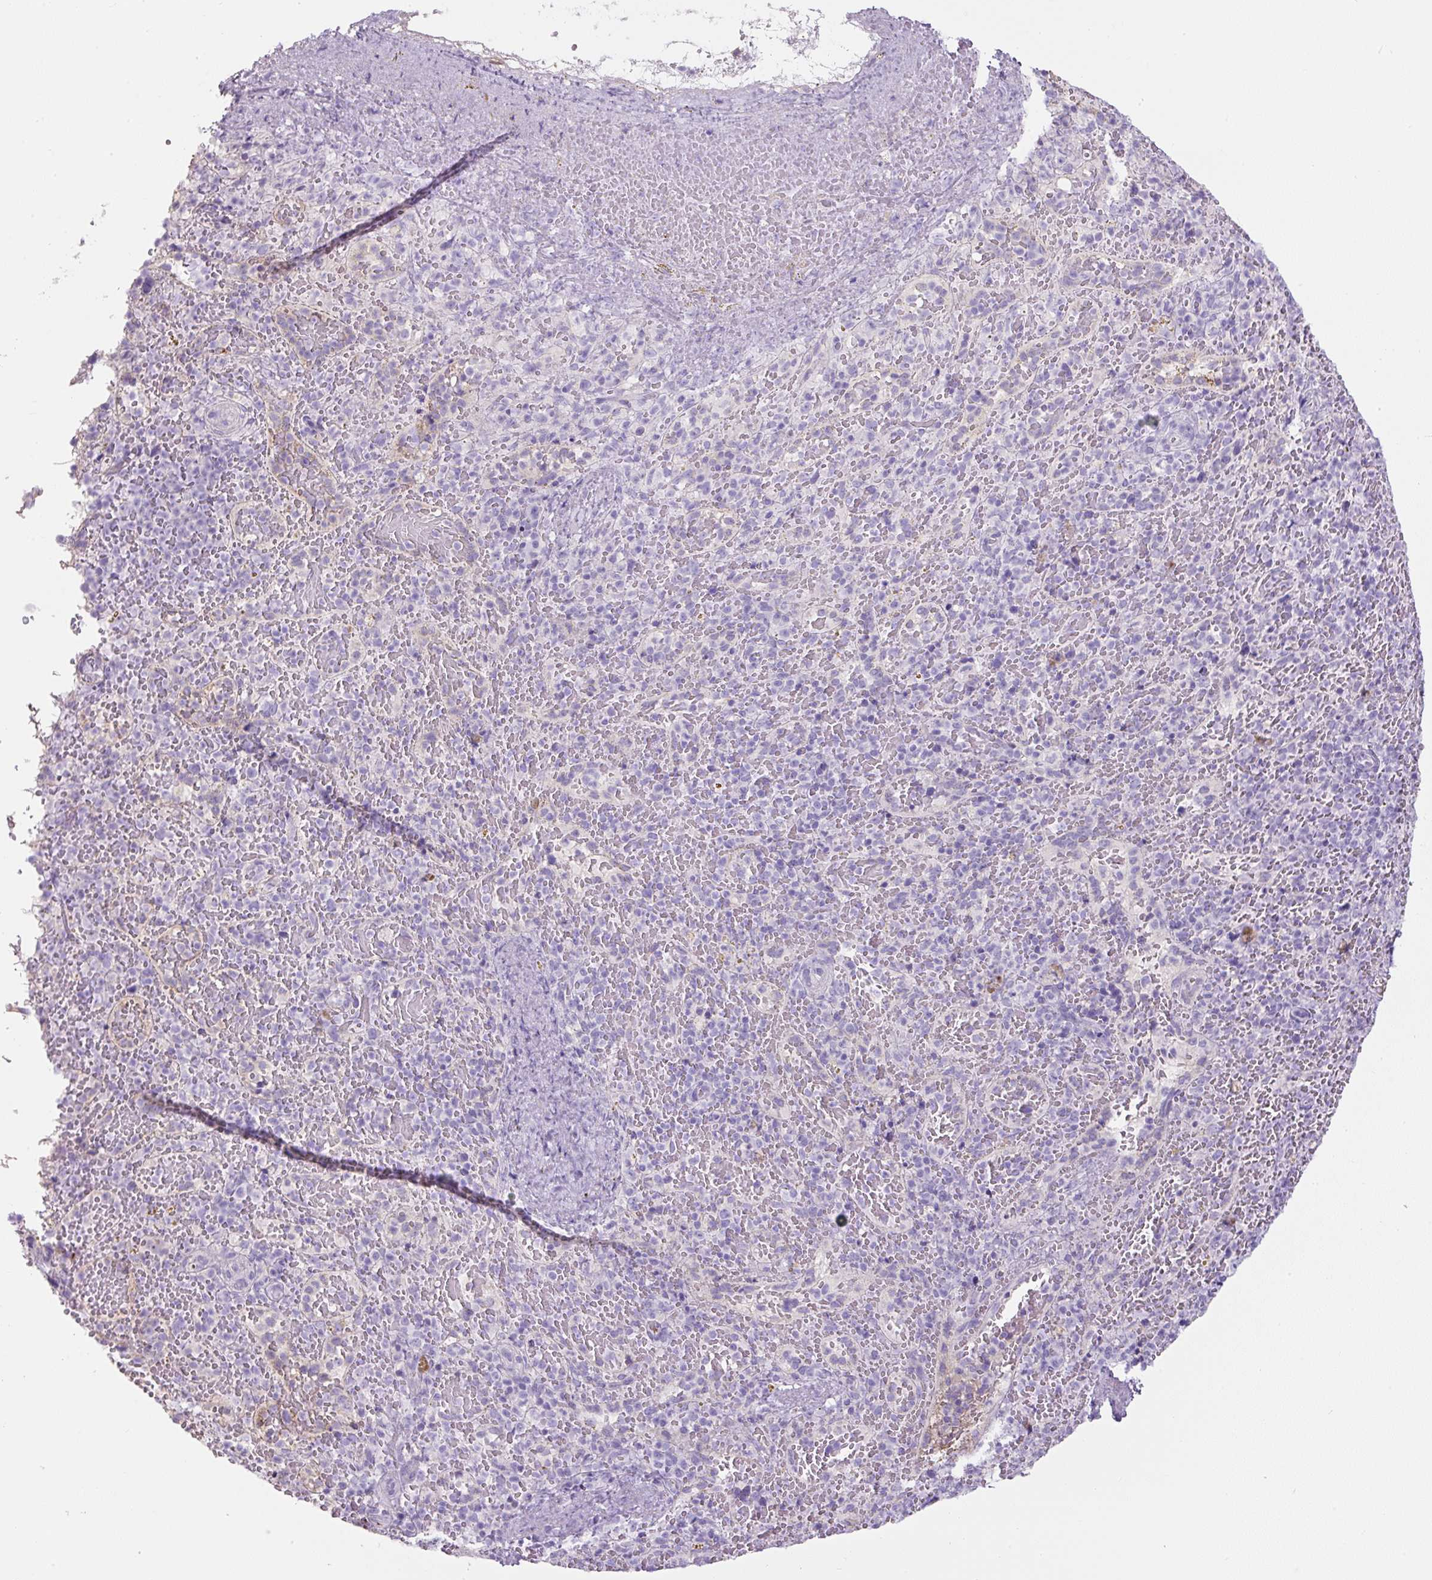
{"staining": {"intensity": "negative", "quantity": "none", "location": "none"}, "tissue": "spleen", "cell_type": "Cells in red pulp", "image_type": "normal", "snomed": [{"axis": "morphology", "description": "Normal tissue, NOS"}, {"axis": "topography", "description": "Spleen"}], "caption": "High power microscopy image of an IHC histopathology image of benign spleen, revealing no significant staining in cells in red pulp. (DAB immunohistochemistry with hematoxylin counter stain).", "gene": "APOA1", "patient": {"sex": "female", "age": 50}}